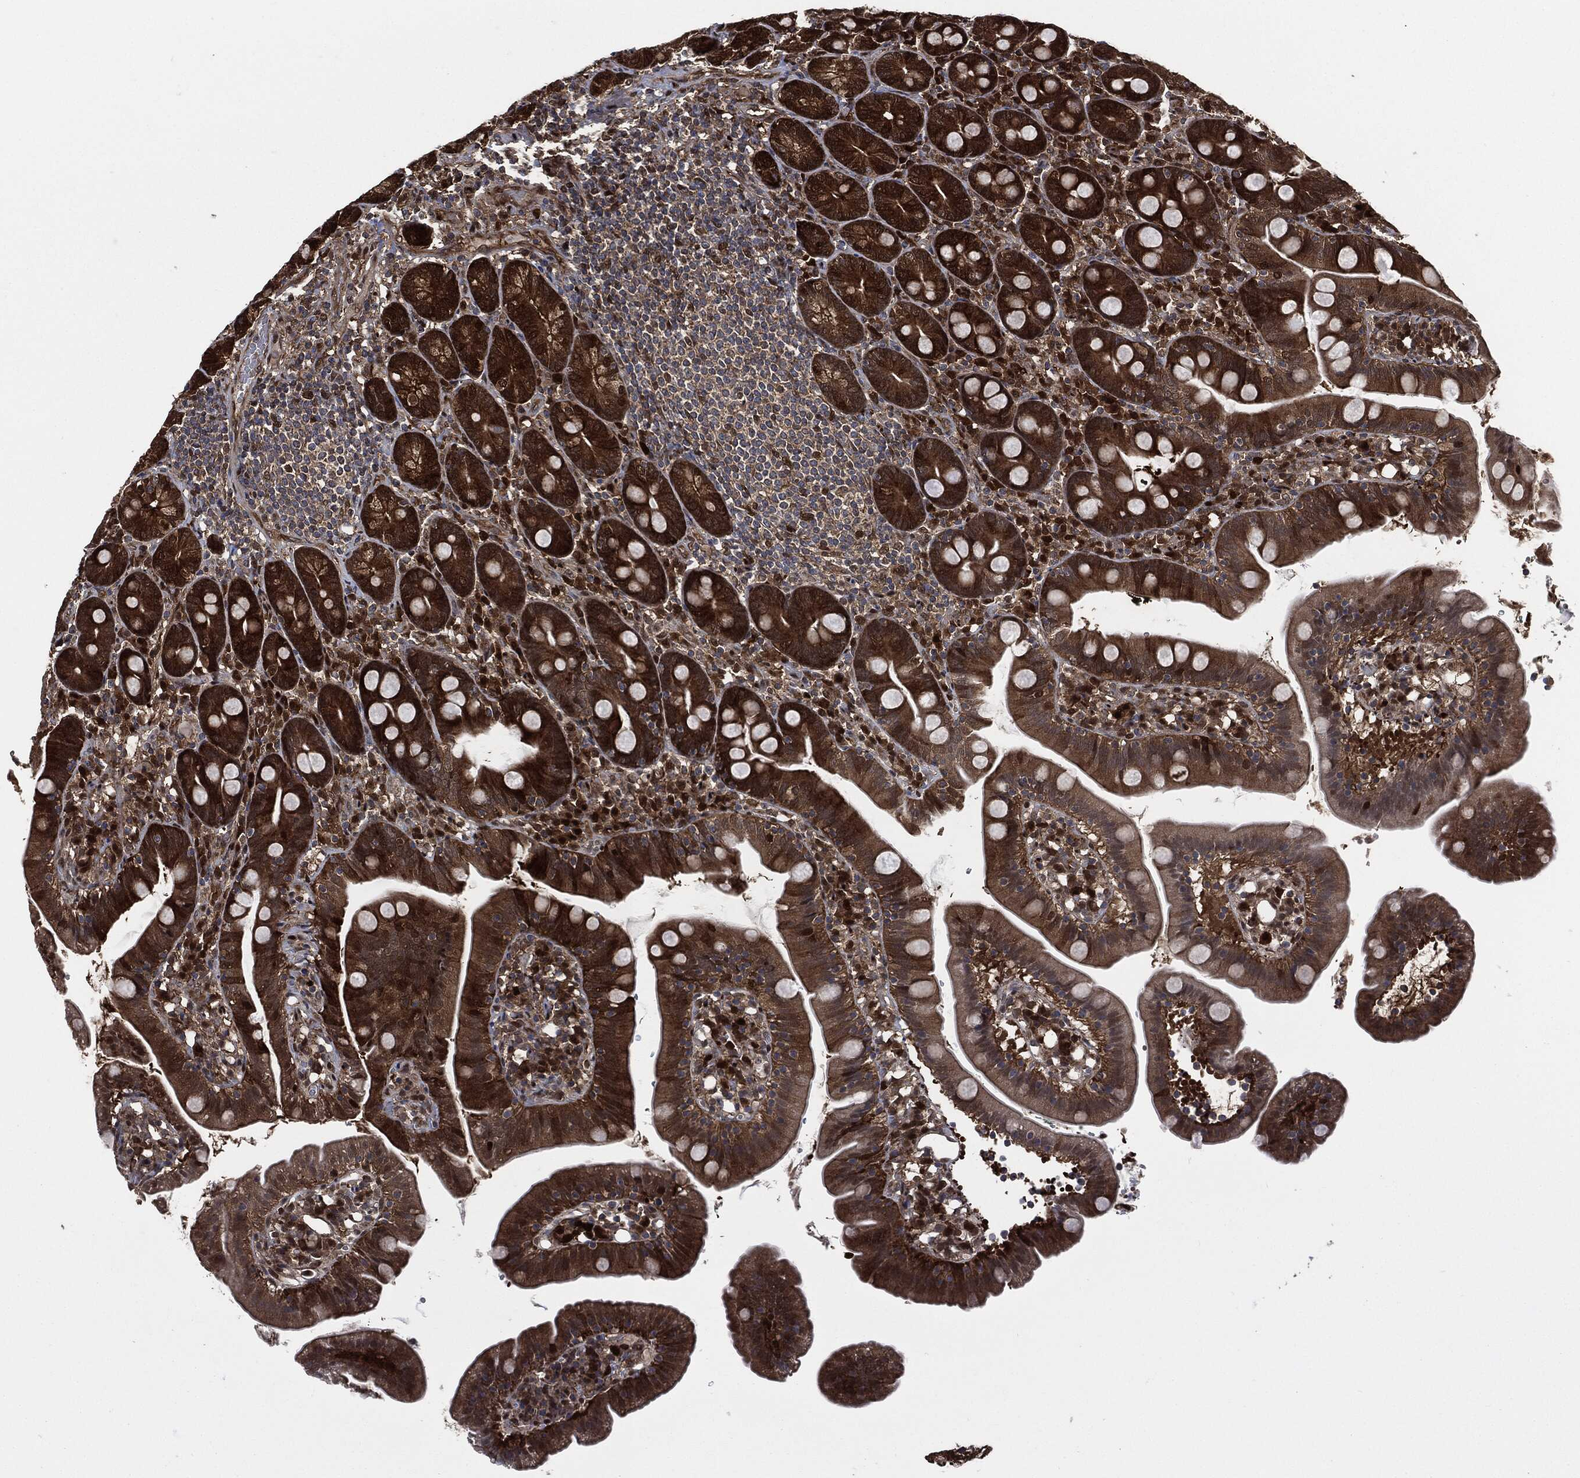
{"staining": {"intensity": "strong", "quantity": "25%-75%", "location": "cytoplasmic/membranous"}, "tissue": "duodenum", "cell_type": "Glandular cells", "image_type": "normal", "snomed": [{"axis": "morphology", "description": "Normal tissue, NOS"}, {"axis": "topography", "description": "Duodenum"}], "caption": "Protein staining of unremarkable duodenum exhibits strong cytoplasmic/membranous staining in about 25%-75% of glandular cells. (DAB = brown stain, brightfield microscopy at high magnification).", "gene": "DCTN1", "patient": {"sex": "female", "age": 67}}